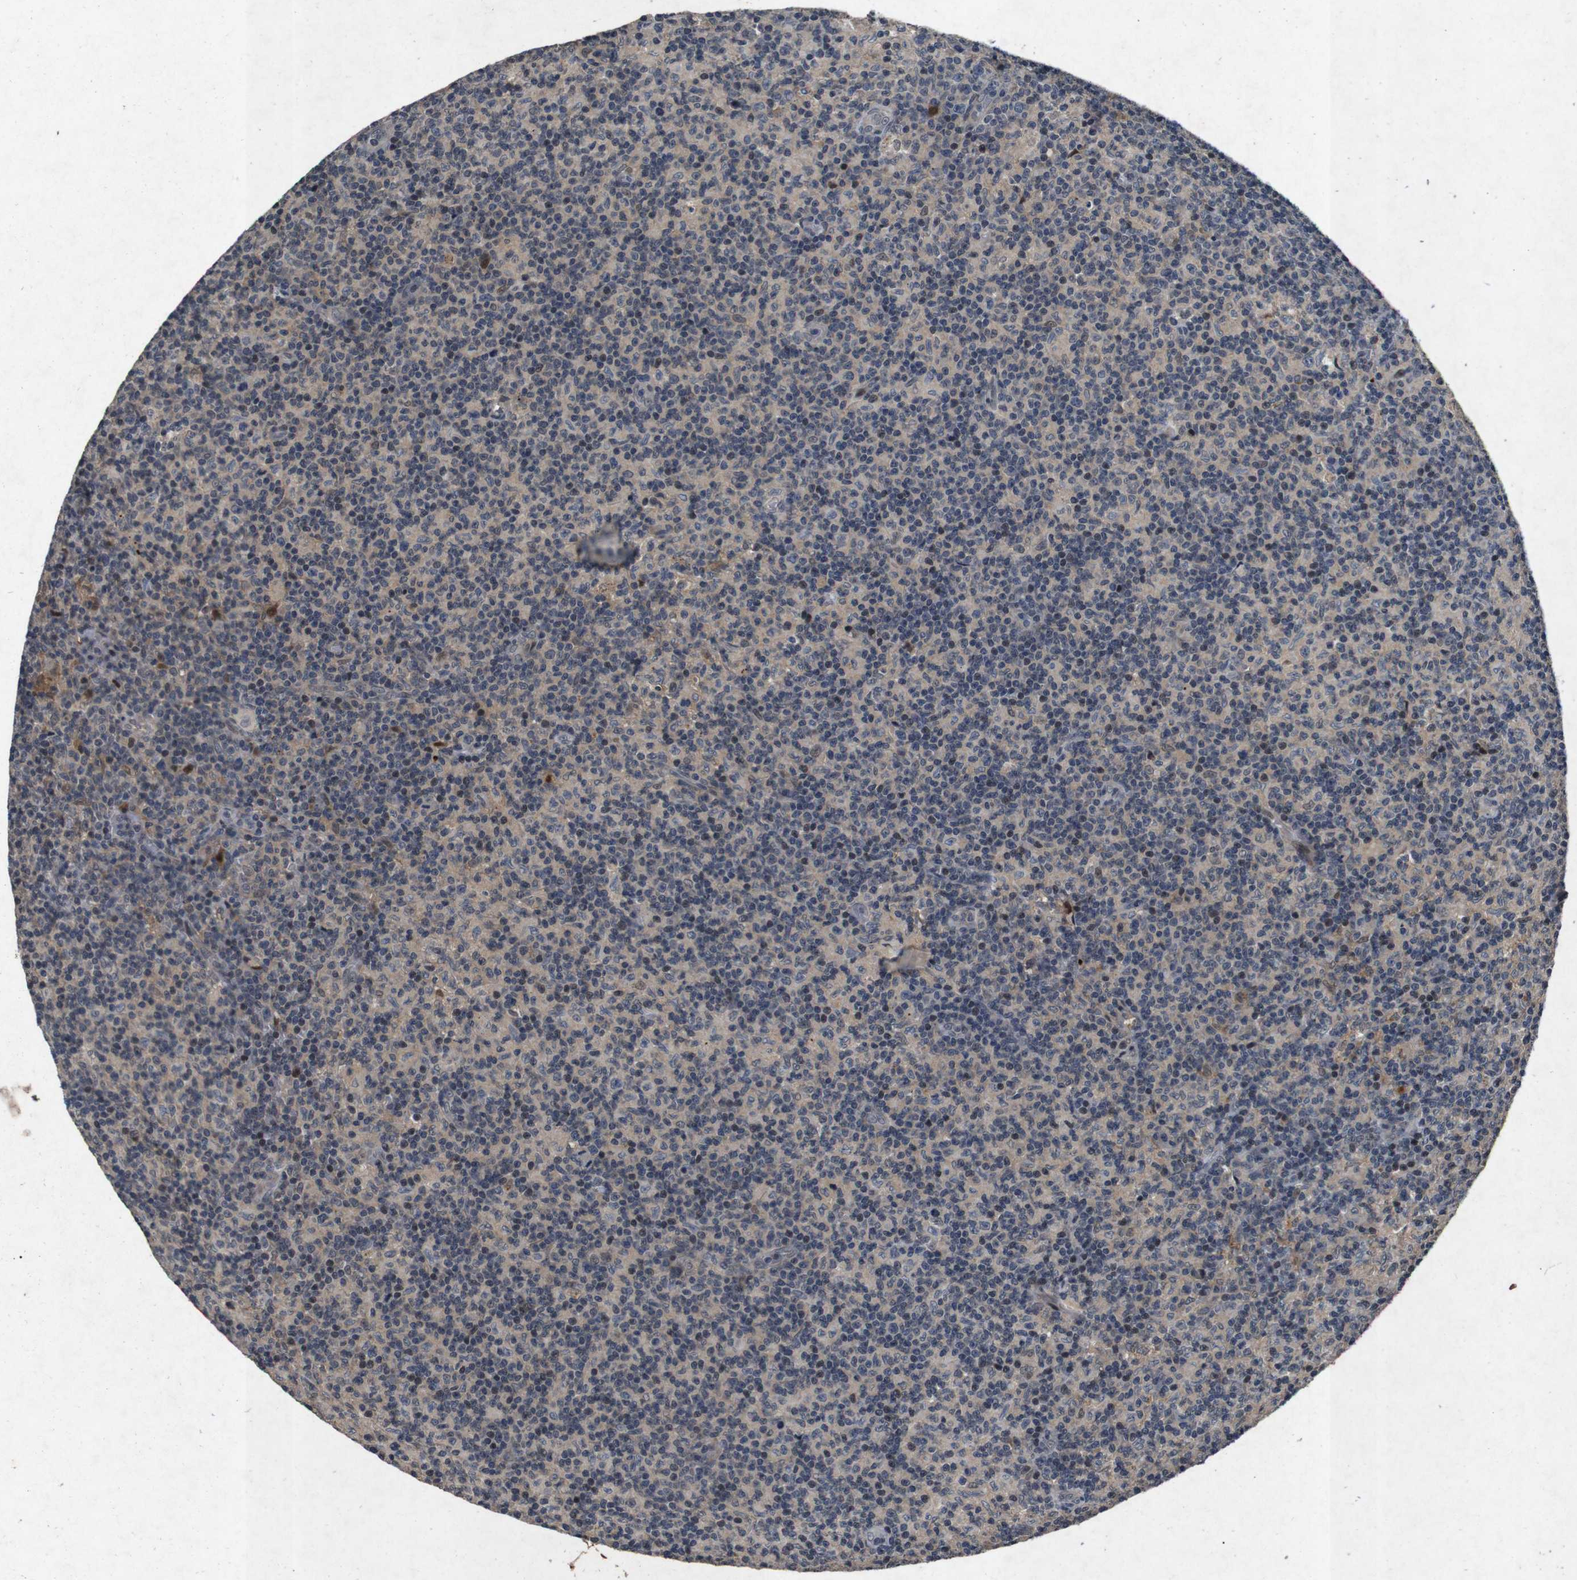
{"staining": {"intensity": "weak", "quantity": "25%-75%", "location": "cytoplasmic/membranous"}, "tissue": "lymph node", "cell_type": "Germinal center cells", "image_type": "normal", "snomed": [{"axis": "morphology", "description": "Normal tissue, NOS"}, {"axis": "morphology", "description": "Inflammation, NOS"}, {"axis": "topography", "description": "Lymph node"}], "caption": "Weak cytoplasmic/membranous positivity is present in about 25%-75% of germinal center cells in unremarkable lymph node.", "gene": "AKT3", "patient": {"sex": "male", "age": 55}}